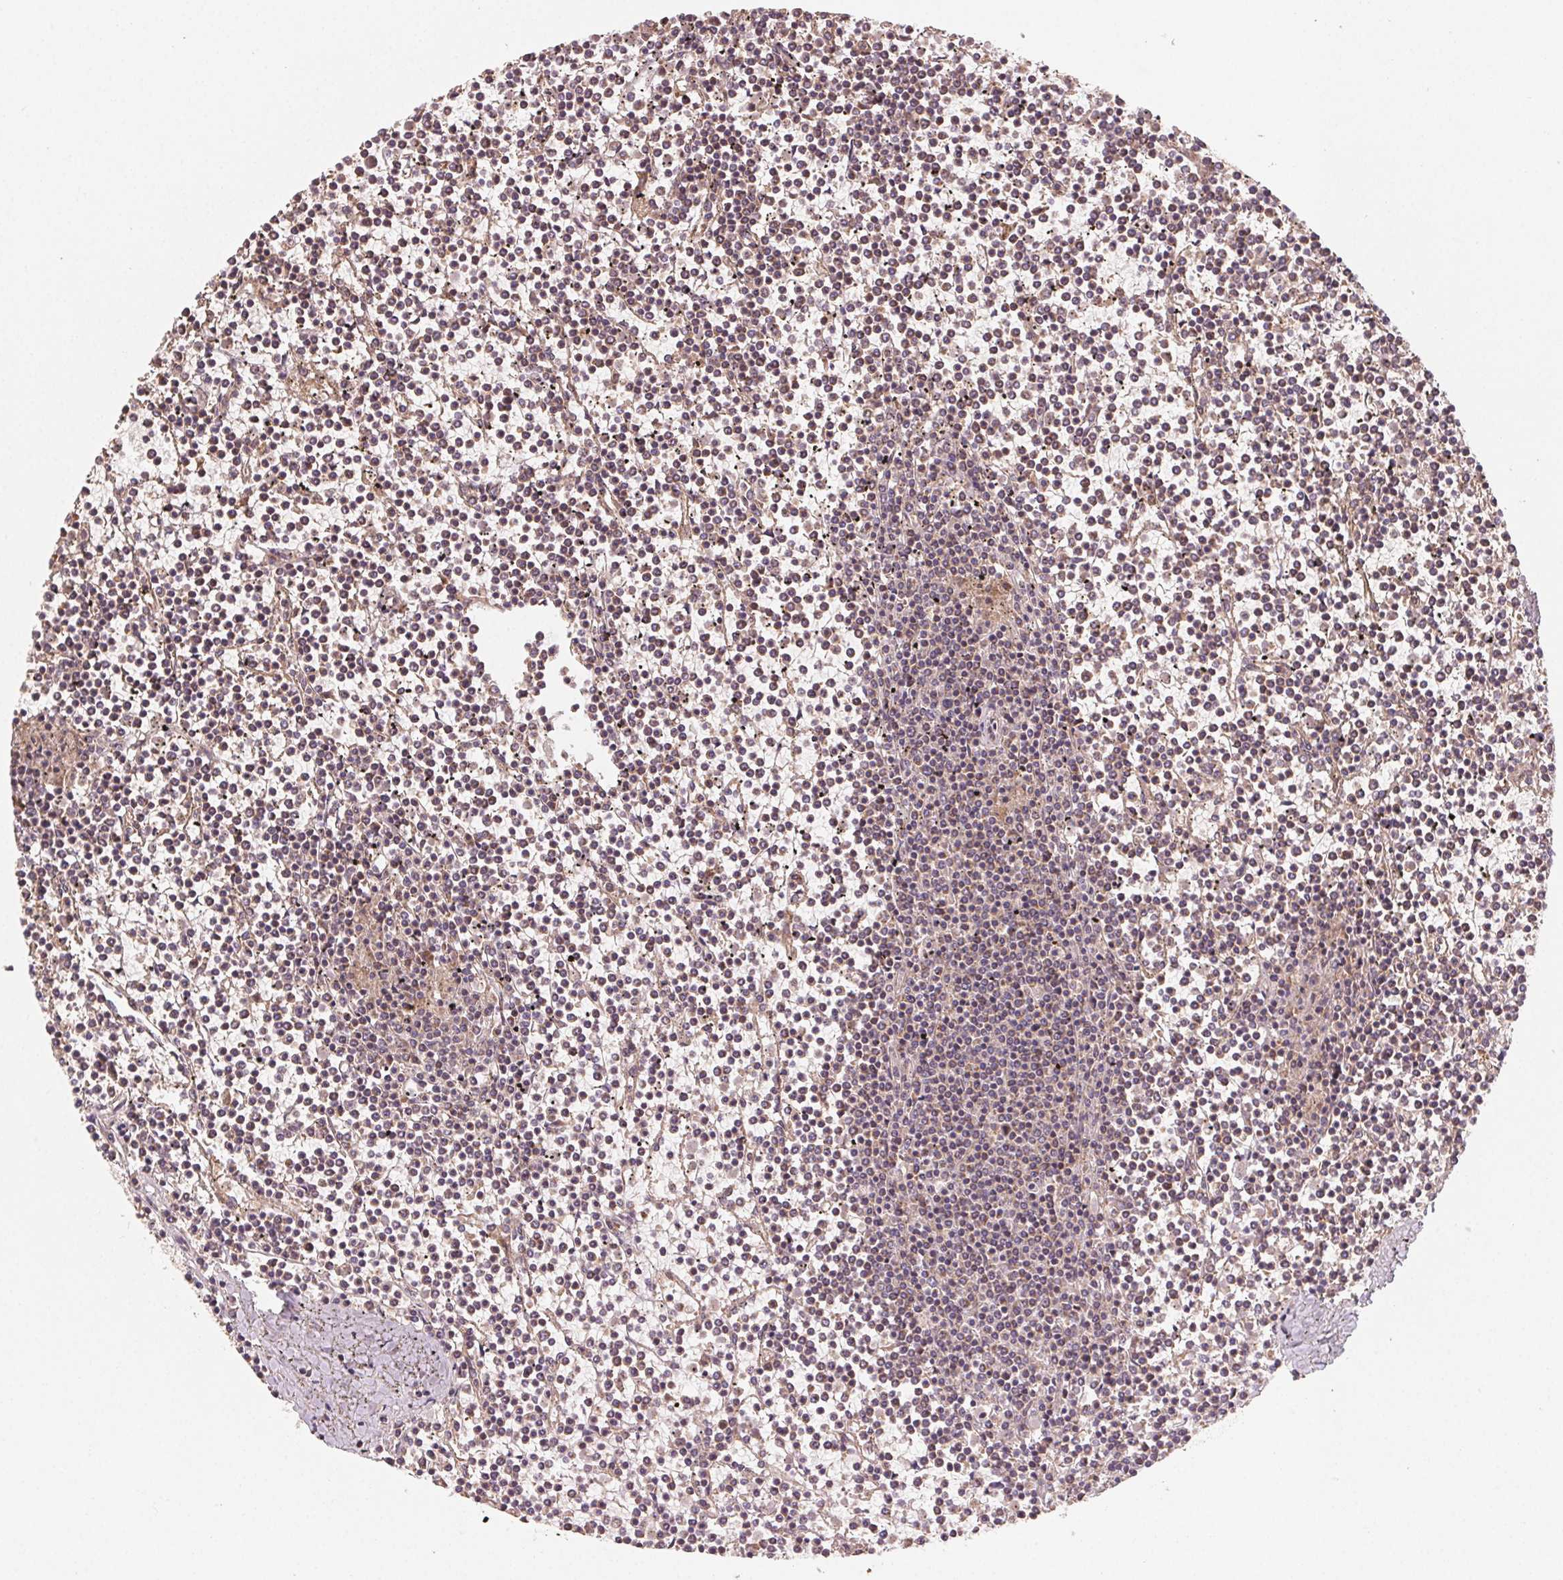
{"staining": {"intensity": "weak", "quantity": "25%-75%", "location": "cytoplasmic/membranous"}, "tissue": "lymphoma", "cell_type": "Tumor cells", "image_type": "cancer", "snomed": [{"axis": "morphology", "description": "Malignant lymphoma, non-Hodgkin's type, Low grade"}, {"axis": "topography", "description": "Spleen"}], "caption": "This histopathology image exhibits lymphoma stained with immunohistochemistry to label a protein in brown. The cytoplasmic/membranous of tumor cells show weak positivity for the protein. Nuclei are counter-stained blue.", "gene": "WBP2", "patient": {"sex": "female", "age": 19}}